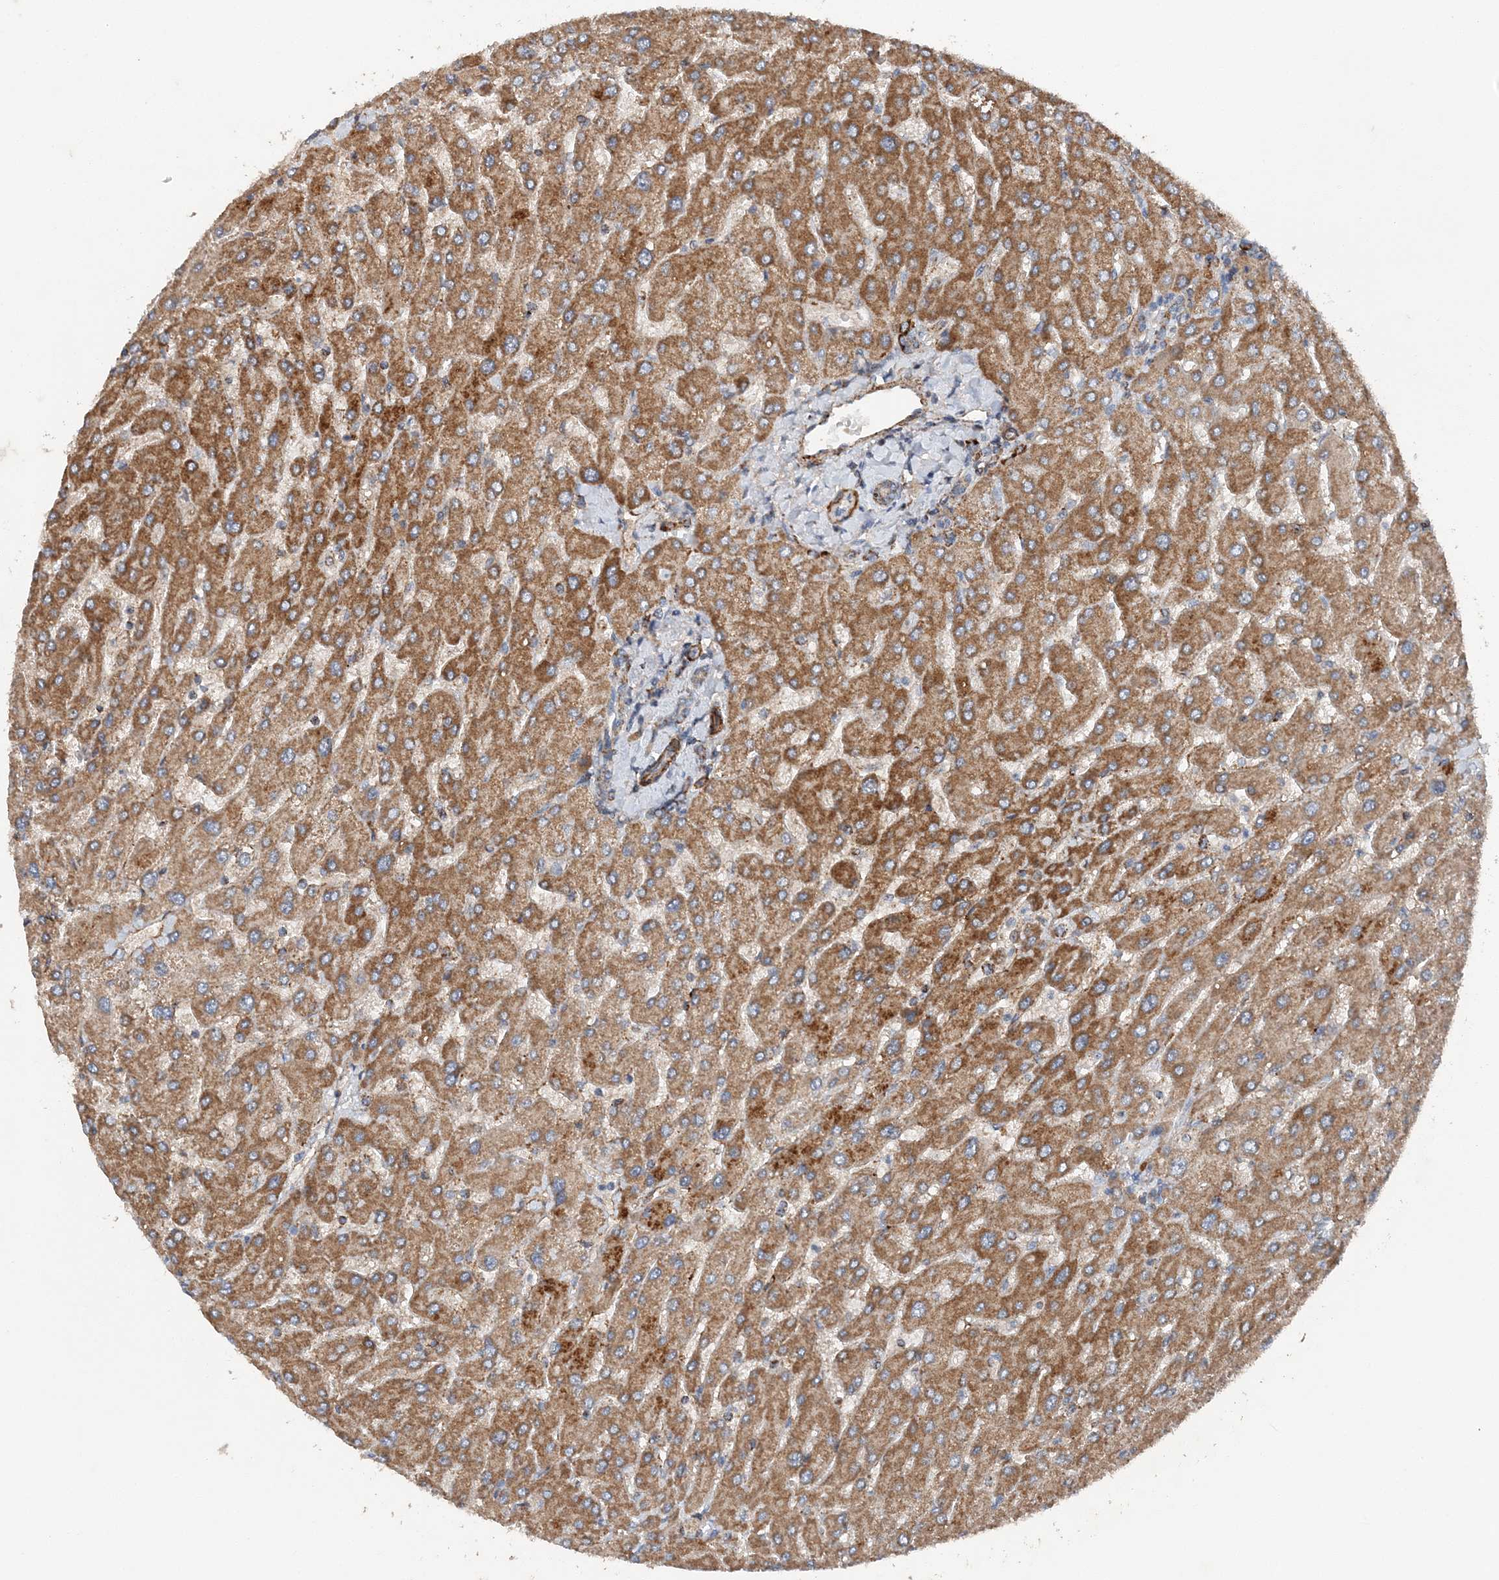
{"staining": {"intensity": "weak", "quantity": ">75%", "location": "cytoplasmic/membranous"}, "tissue": "liver", "cell_type": "Cholangiocytes", "image_type": "normal", "snomed": [{"axis": "morphology", "description": "Normal tissue, NOS"}, {"axis": "topography", "description": "Liver"}], "caption": "Immunohistochemistry (DAB) staining of normal human liver exhibits weak cytoplasmic/membranous protein positivity in about >75% of cholangiocytes.", "gene": "SPRY2", "patient": {"sex": "male", "age": 55}}